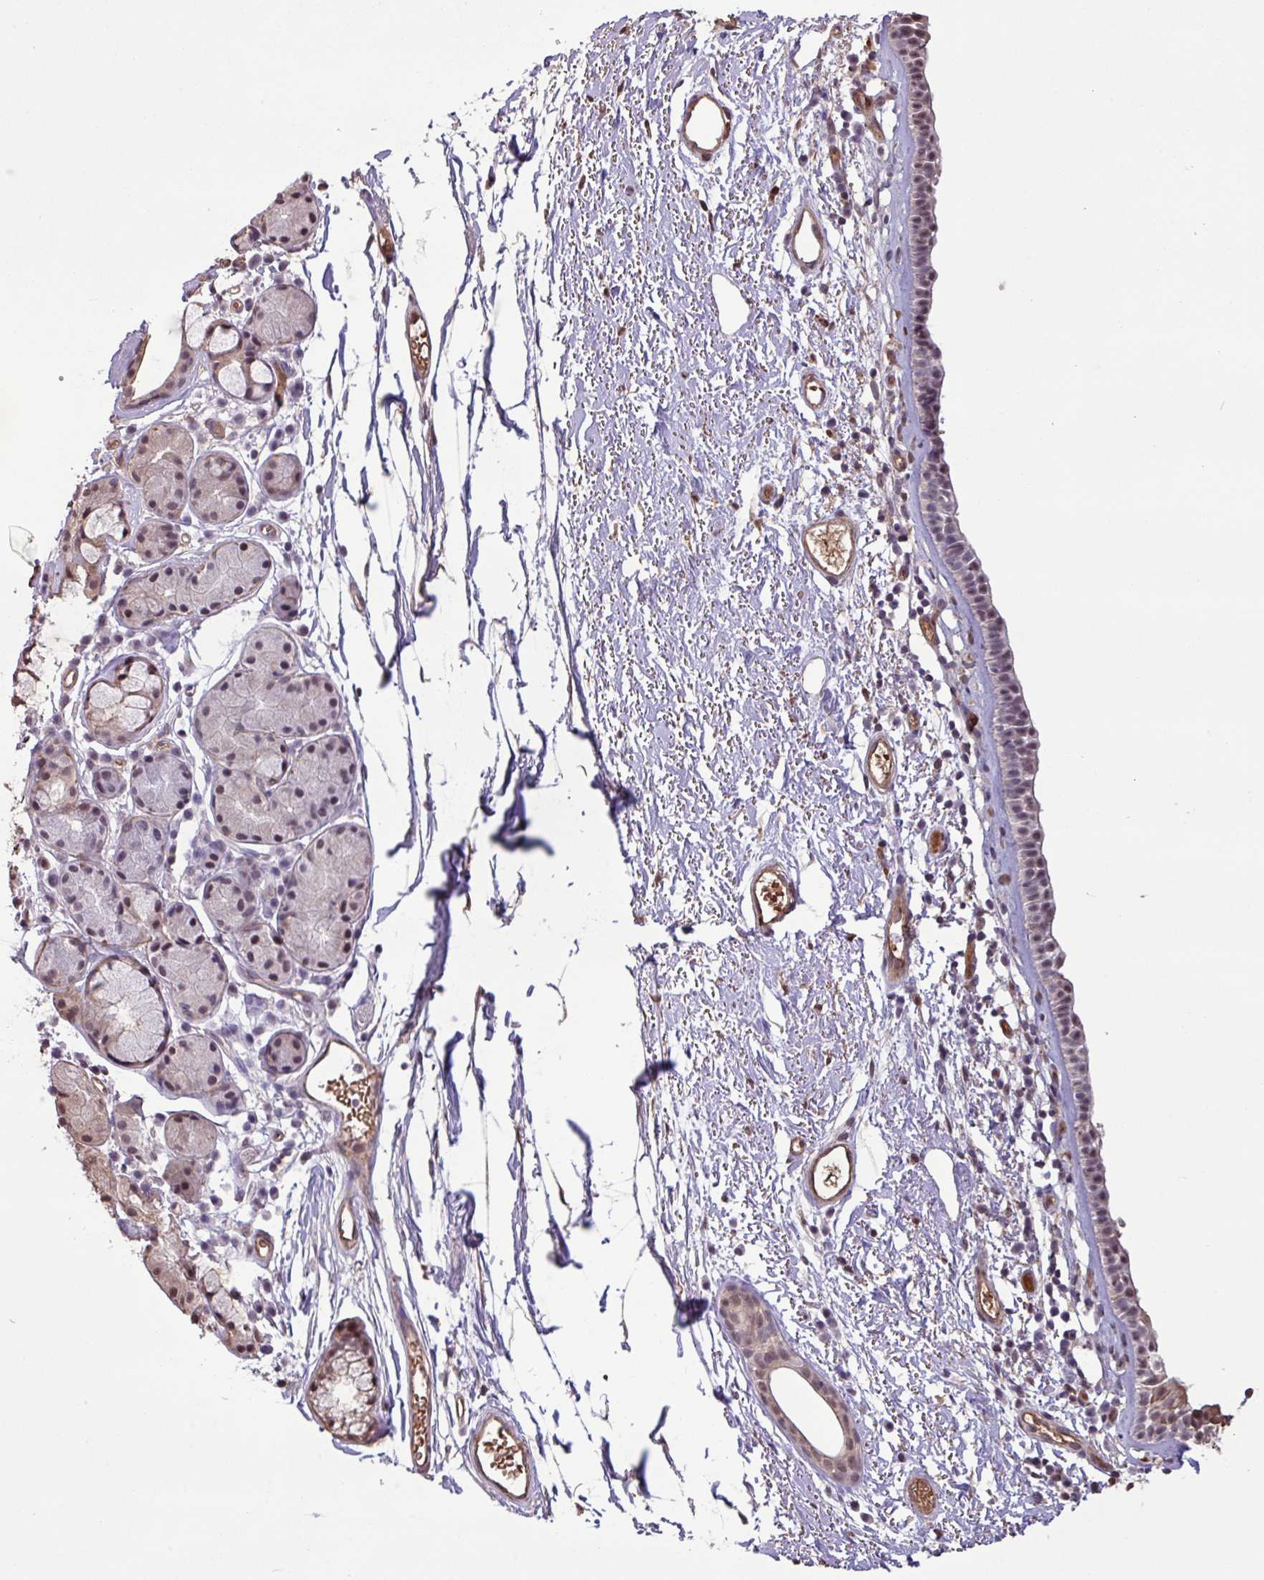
{"staining": {"intensity": "moderate", "quantity": "<25%", "location": "cytoplasmic/membranous,nuclear"}, "tissue": "nasopharynx", "cell_type": "Respiratory epithelial cells", "image_type": "normal", "snomed": [{"axis": "morphology", "description": "Normal tissue, NOS"}, {"axis": "topography", "description": "Cartilage tissue"}, {"axis": "topography", "description": "Nasopharynx"}], "caption": "This micrograph shows IHC staining of benign nasopharynx, with low moderate cytoplasmic/membranous,nuclear expression in about <25% of respiratory epithelial cells.", "gene": "CHST11", "patient": {"sex": "male", "age": 56}}